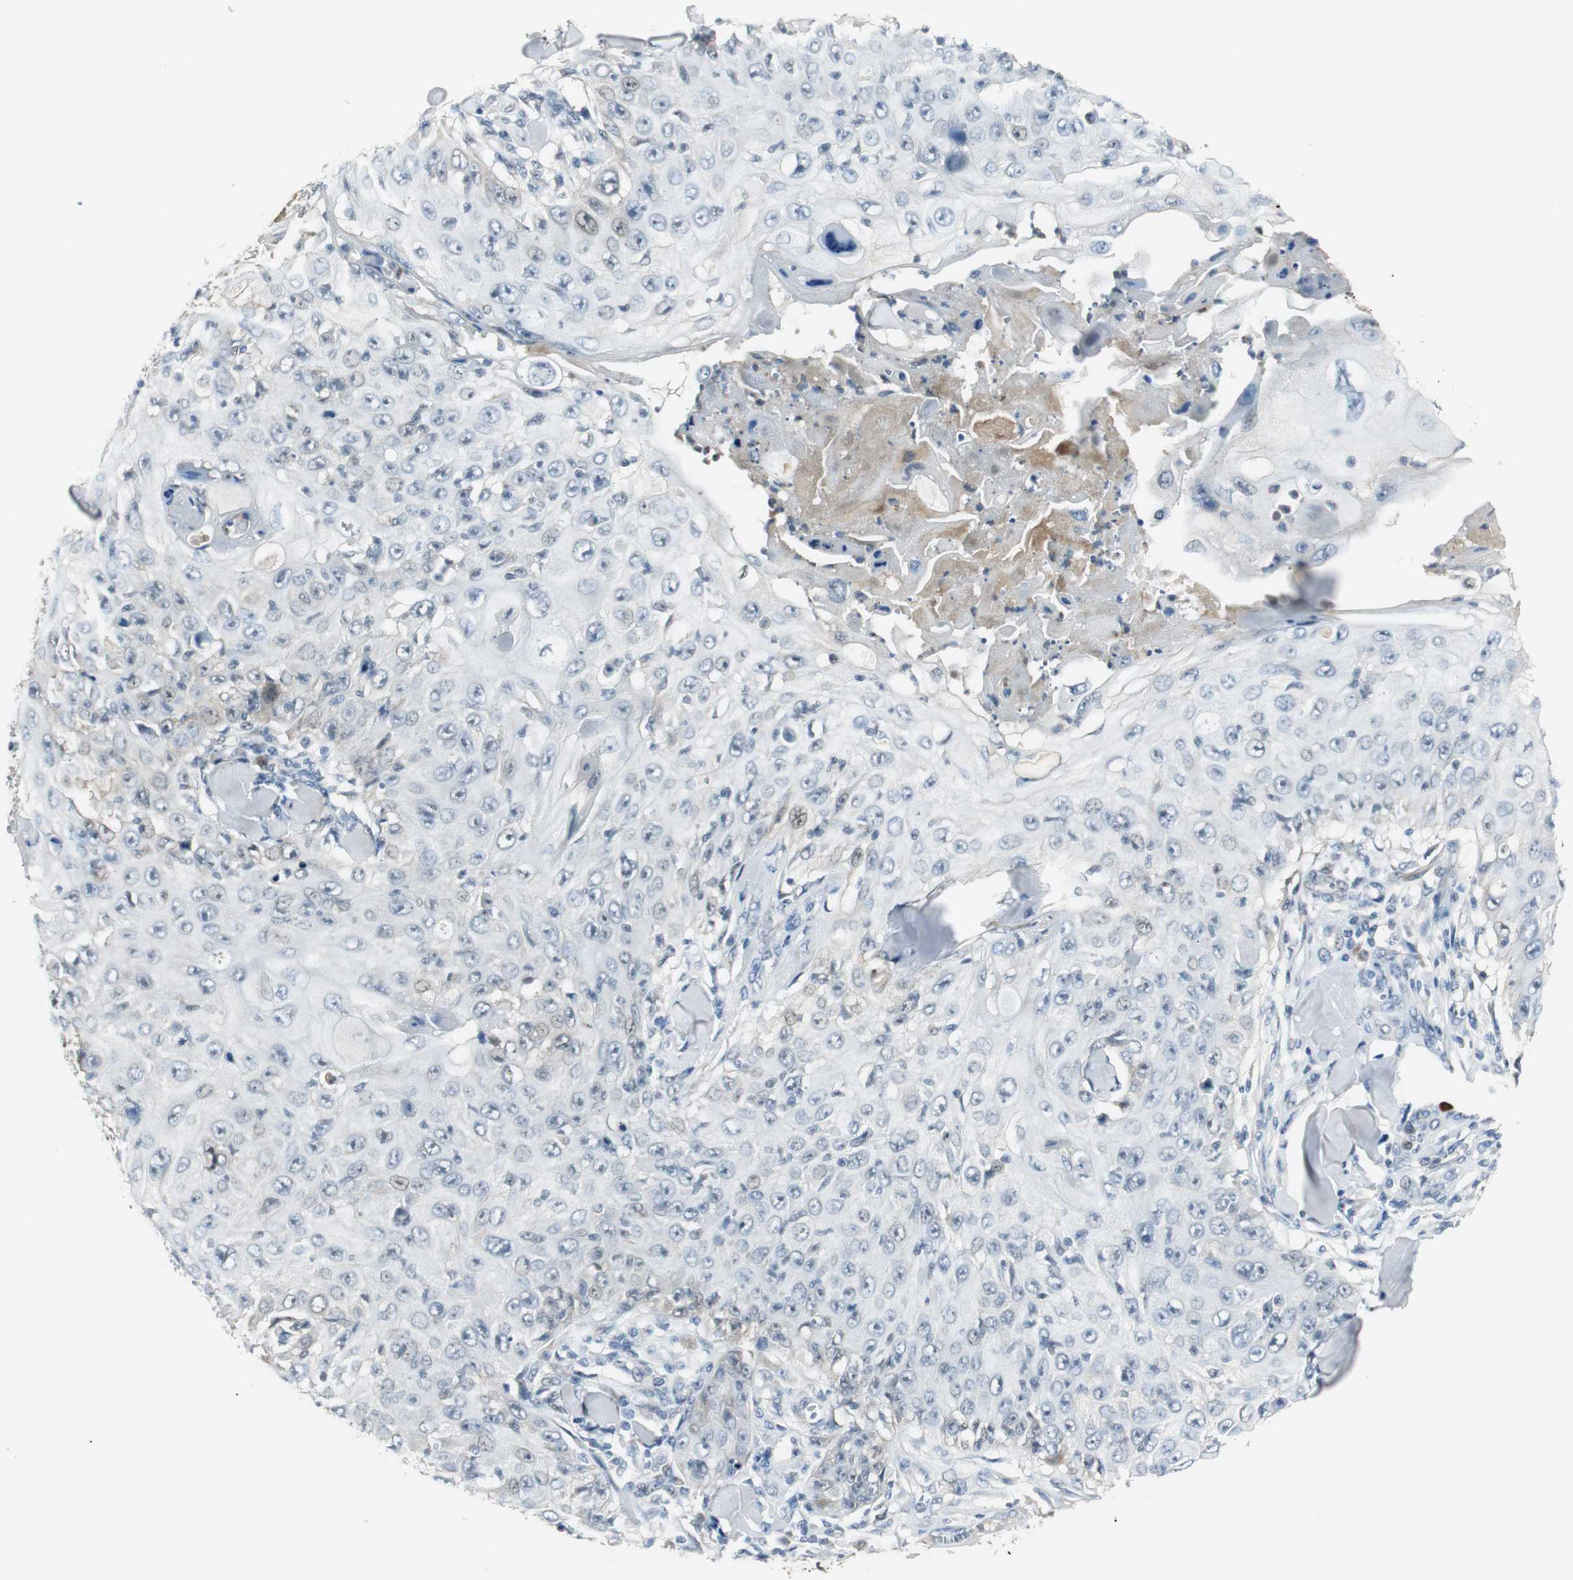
{"staining": {"intensity": "negative", "quantity": "none", "location": "none"}, "tissue": "skin cancer", "cell_type": "Tumor cells", "image_type": "cancer", "snomed": [{"axis": "morphology", "description": "Squamous cell carcinoma, NOS"}, {"axis": "topography", "description": "Skin"}], "caption": "Tumor cells are negative for protein expression in human skin cancer.", "gene": "FHL2", "patient": {"sex": "male", "age": 86}}